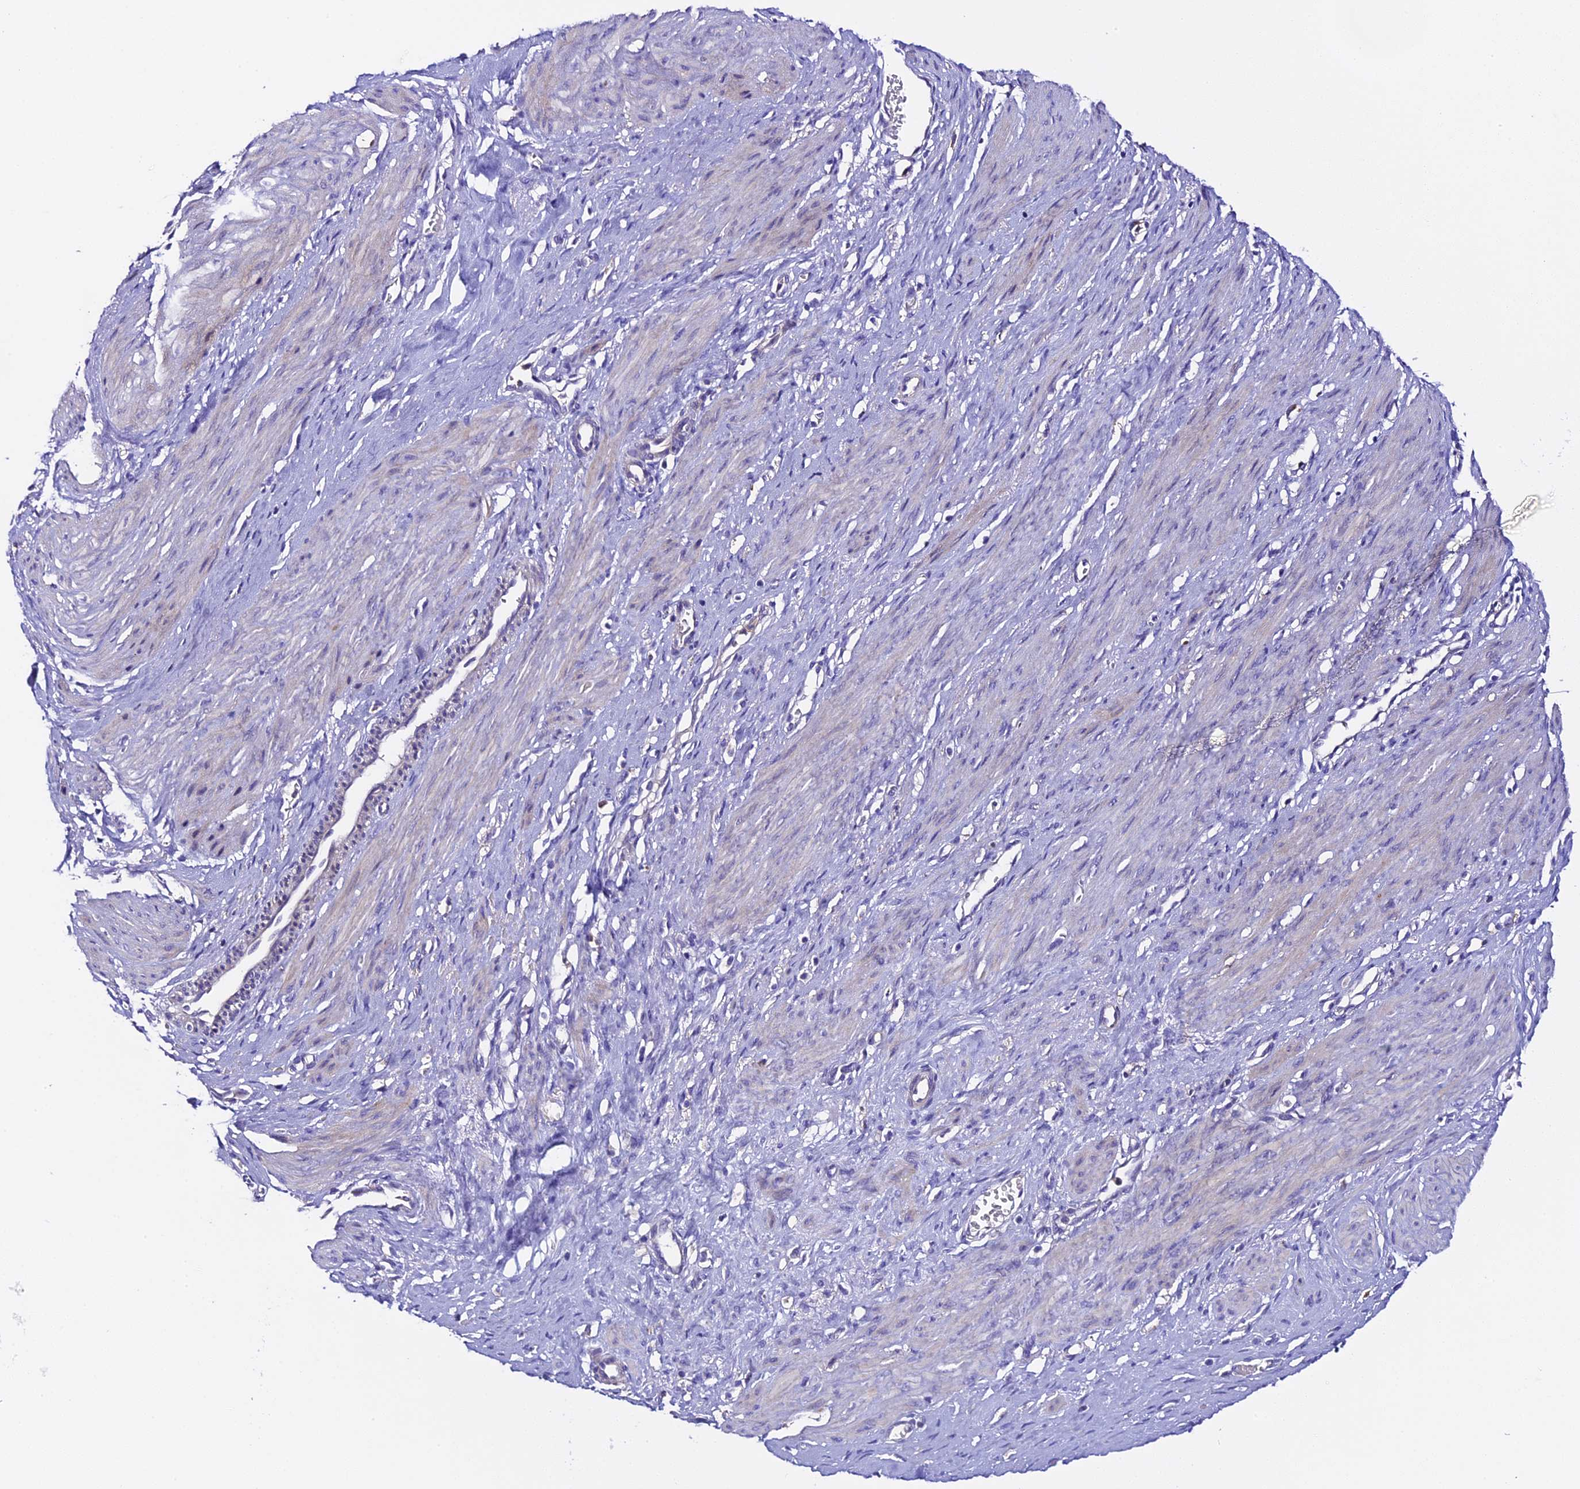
{"staining": {"intensity": "moderate", "quantity": "<25%", "location": "cytoplasmic/membranous"}, "tissue": "smooth muscle", "cell_type": "Smooth muscle cells", "image_type": "normal", "snomed": [{"axis": "morphology", "description": "Normal tissue, NOS"}, {"axis": "topography", "description": "Endometrium"}], "caption": "This photomicrograph exhibits IHC staining of unremarkable smooth muscle, with low moderate cytoplasmic/membranous staining in approximately <25% of smooth muscle cells.", "gene": "NOD2", "patient": {"sex": "female", "age": 33}}